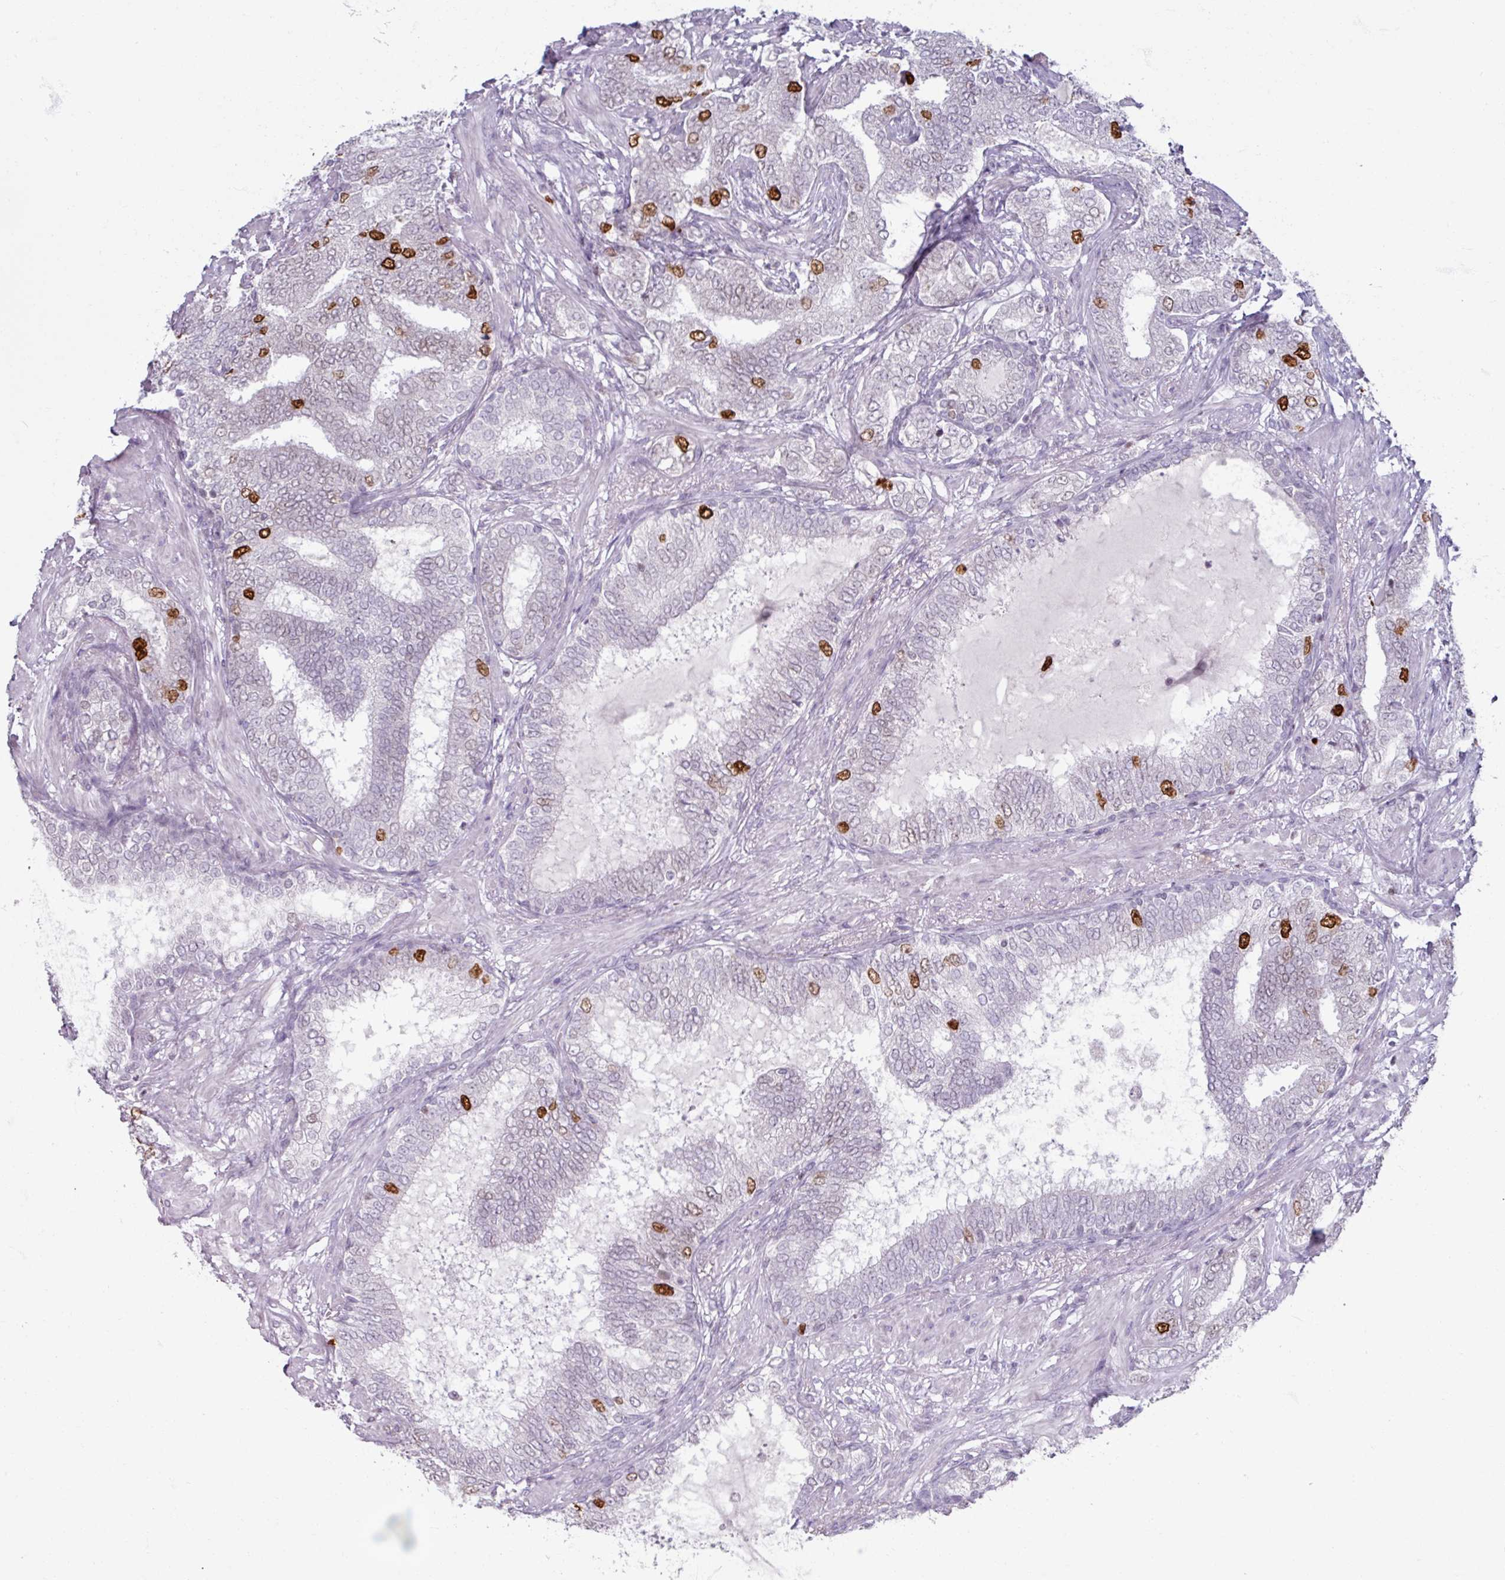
{"staining": {"intensity": "strong", "quantity": "<25%", "location": "nuclear"}, "tissue": "prostate cancer", "cell_type": "Tumor cells", "image_type": "cancer", "snomed": [{"axis": "morphology", "description": "Adenocarcinoma, High grade"}, {"axis": "topography", "description": "Prostate"}], "caption": "Human prostate cancer (high-grade adenocarcinoma) stained with a protein marker shows strong staining in tumor cells.", "gene": "ATAD2", "patient": {"sex": "male", "age": 72}}